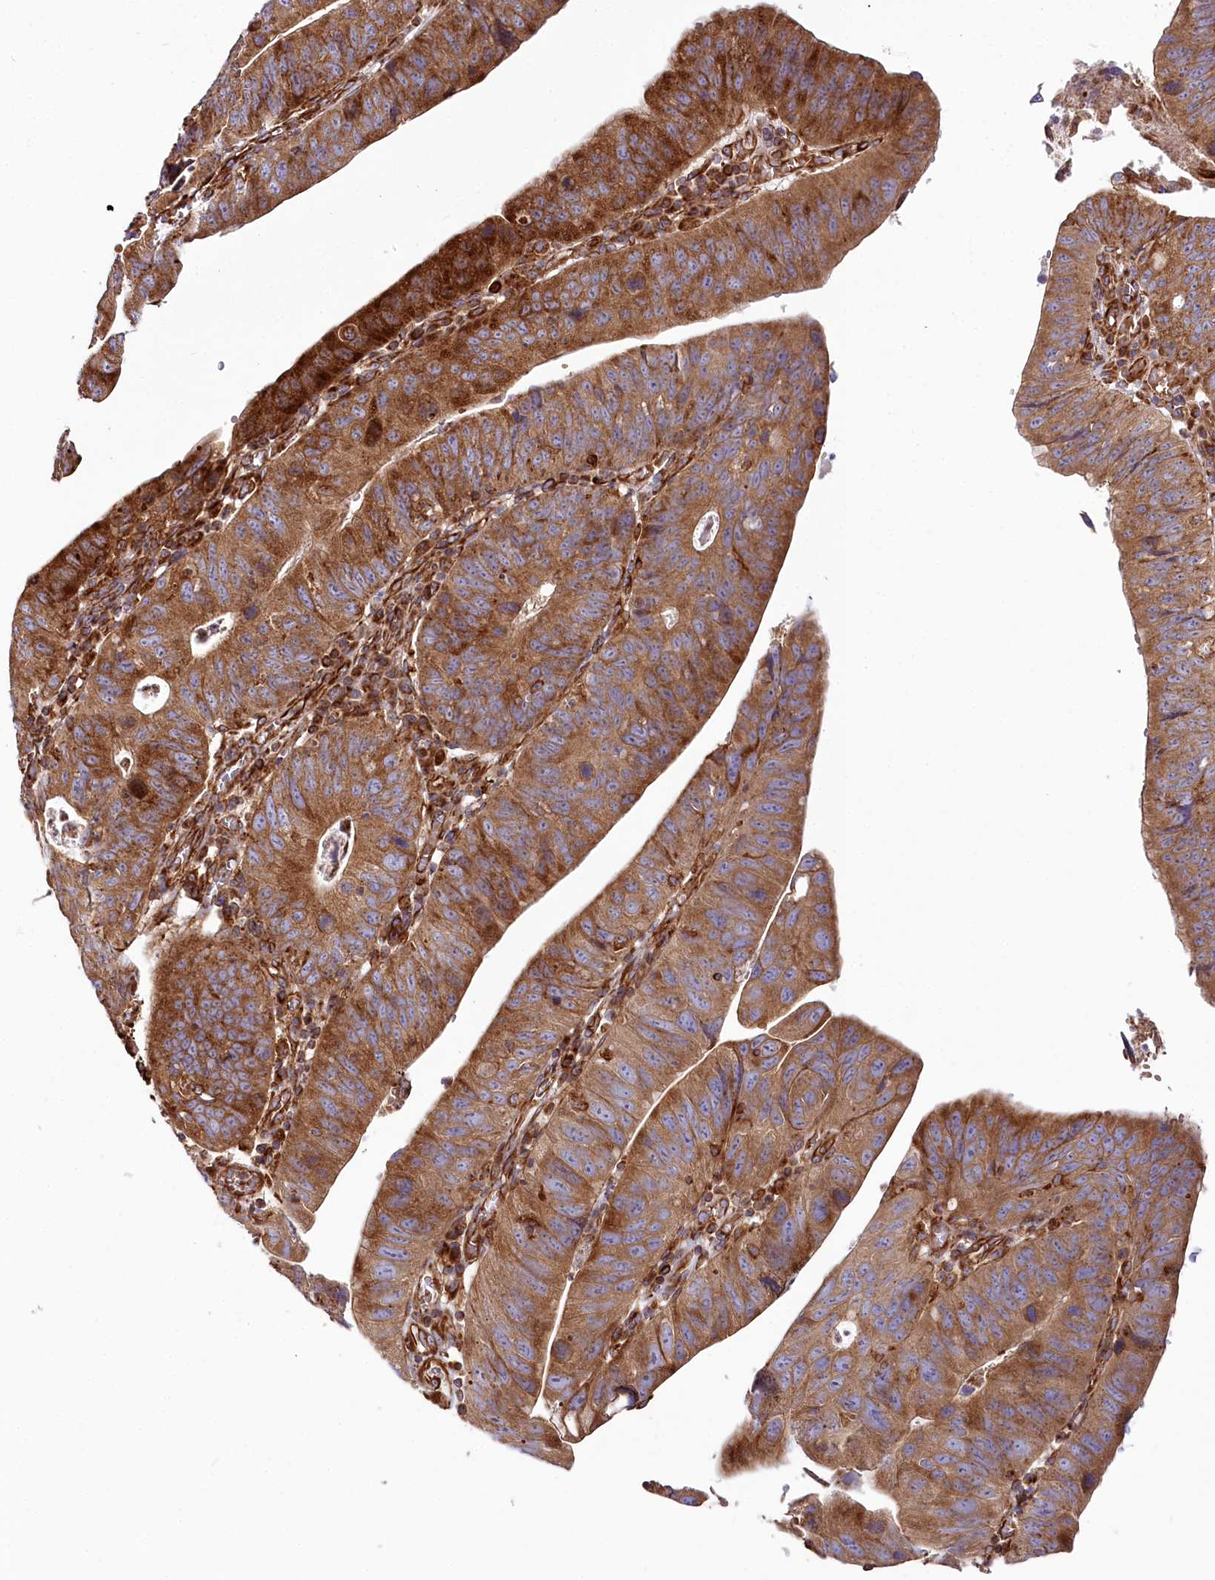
{"staining": {"intensity": "moderate", "quantity": ">75%", "location": "cytoplasmic/membranous"}, "tissue": "stomach cancer", "cell_type": "Tumor cells", "image_type": "cancer", "snomed": [{"axis": "morphology", "description": "Adenocarcinoma, NOS"}, {"axis": "topography", "description": "Stomach"}], "caption": "Protein staining of stomach cancer tissue exhibits moderate cytoplasmic/membranous expression in about >75% of tumor cells.", "gene": "THUMPD3", "patient": {"sex": "male", "age": 59}}